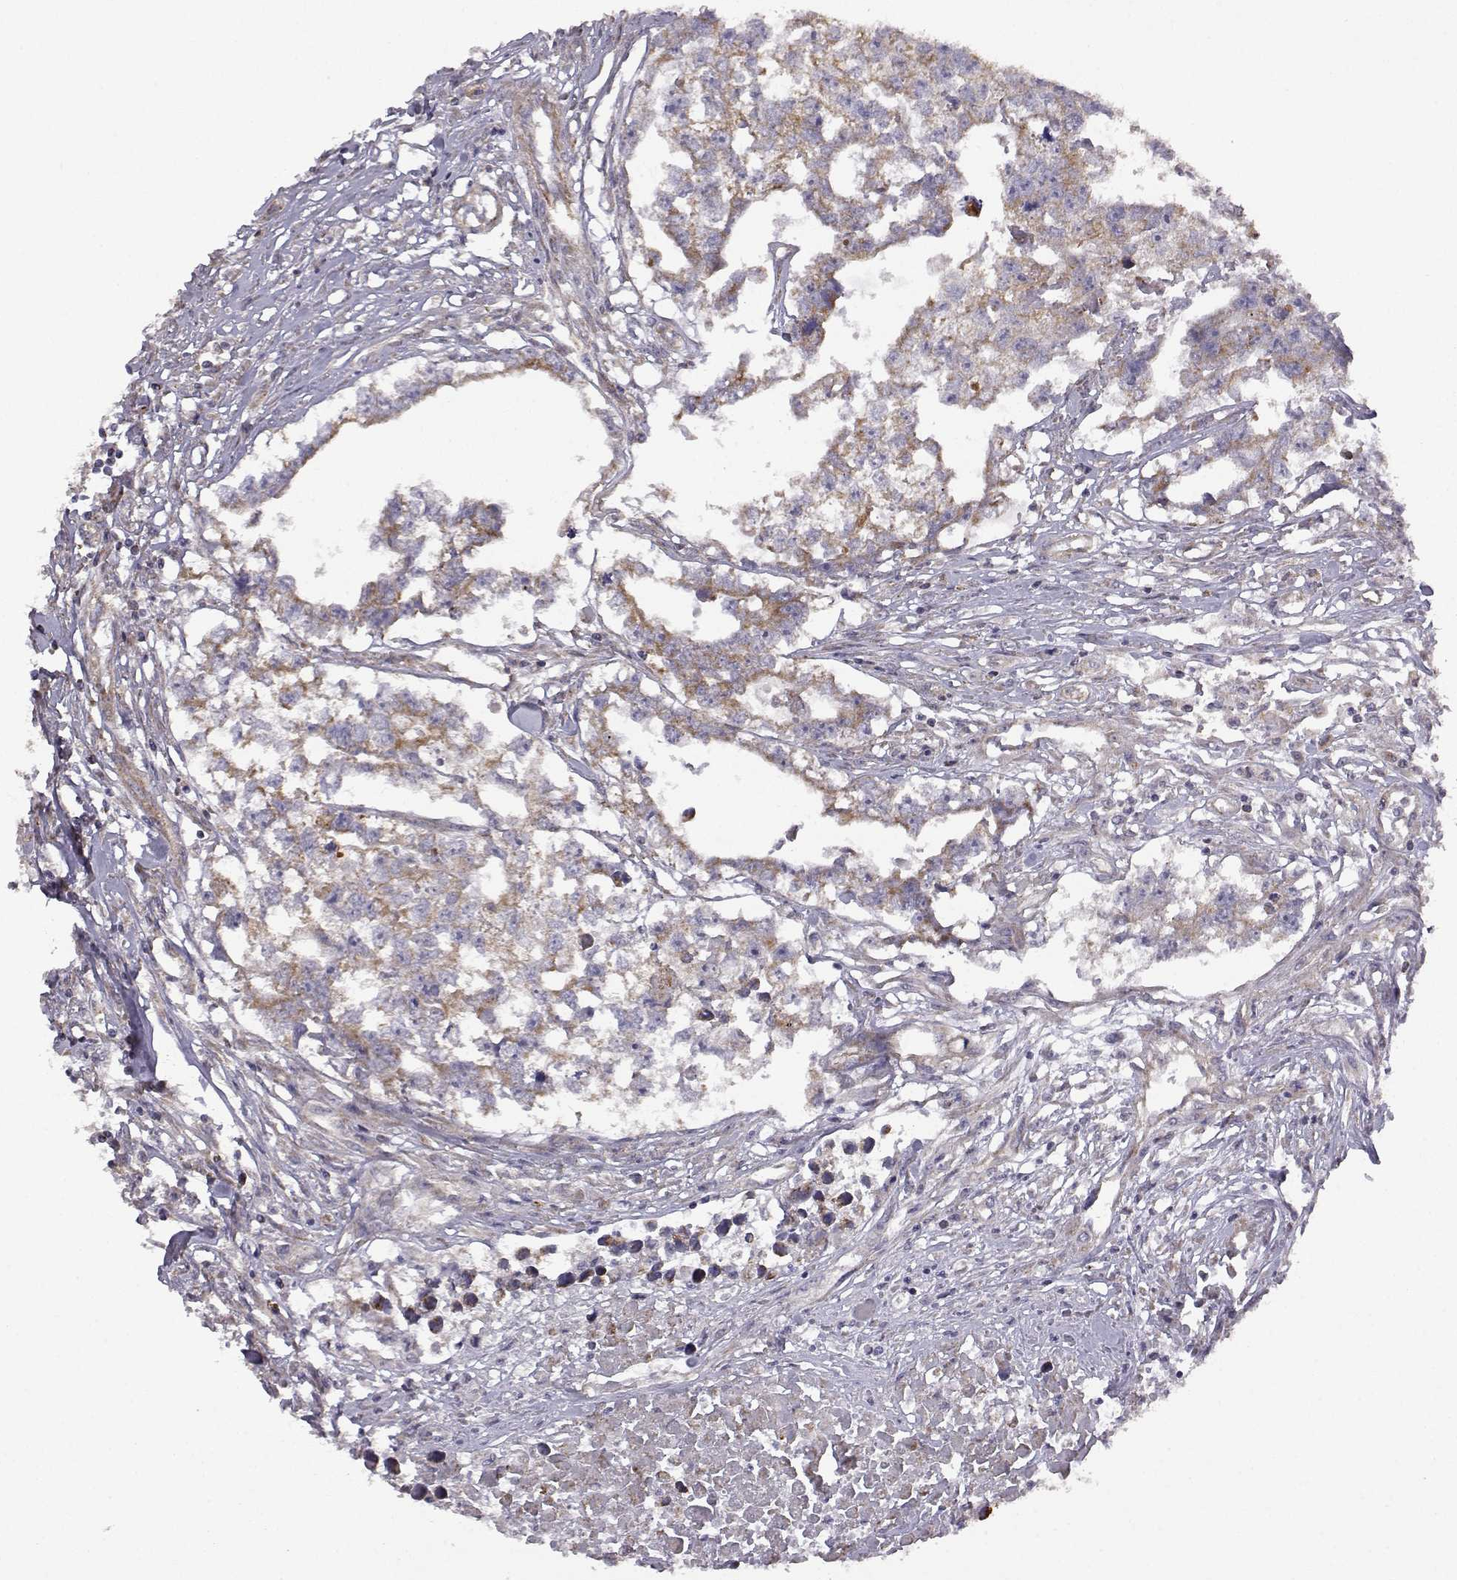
{"staining": {"intensity": "weak", "quantity": "25%-75%", "location": "cytoplasmic/membranous"}, "tissue": "testis cancer", "cell_type": "Tumor cells", "image_type": "cancer", "snomed": [{"axis": "morphology", "description": "Carcinoma, Embryonal, NOS"}, {"axis": "morphology", "description": "Teratoma, malignant, NOS"}, {"axis": "topography", "description": "Testis"}], "caption": "Immunohistochemical staining of testis cancer demonstrates weak cytoplasmic/membranous protein expression in about 25%-75% of tumor cells.", "gene": "DDC", "patient": {"sex": "male", "age": 44}}